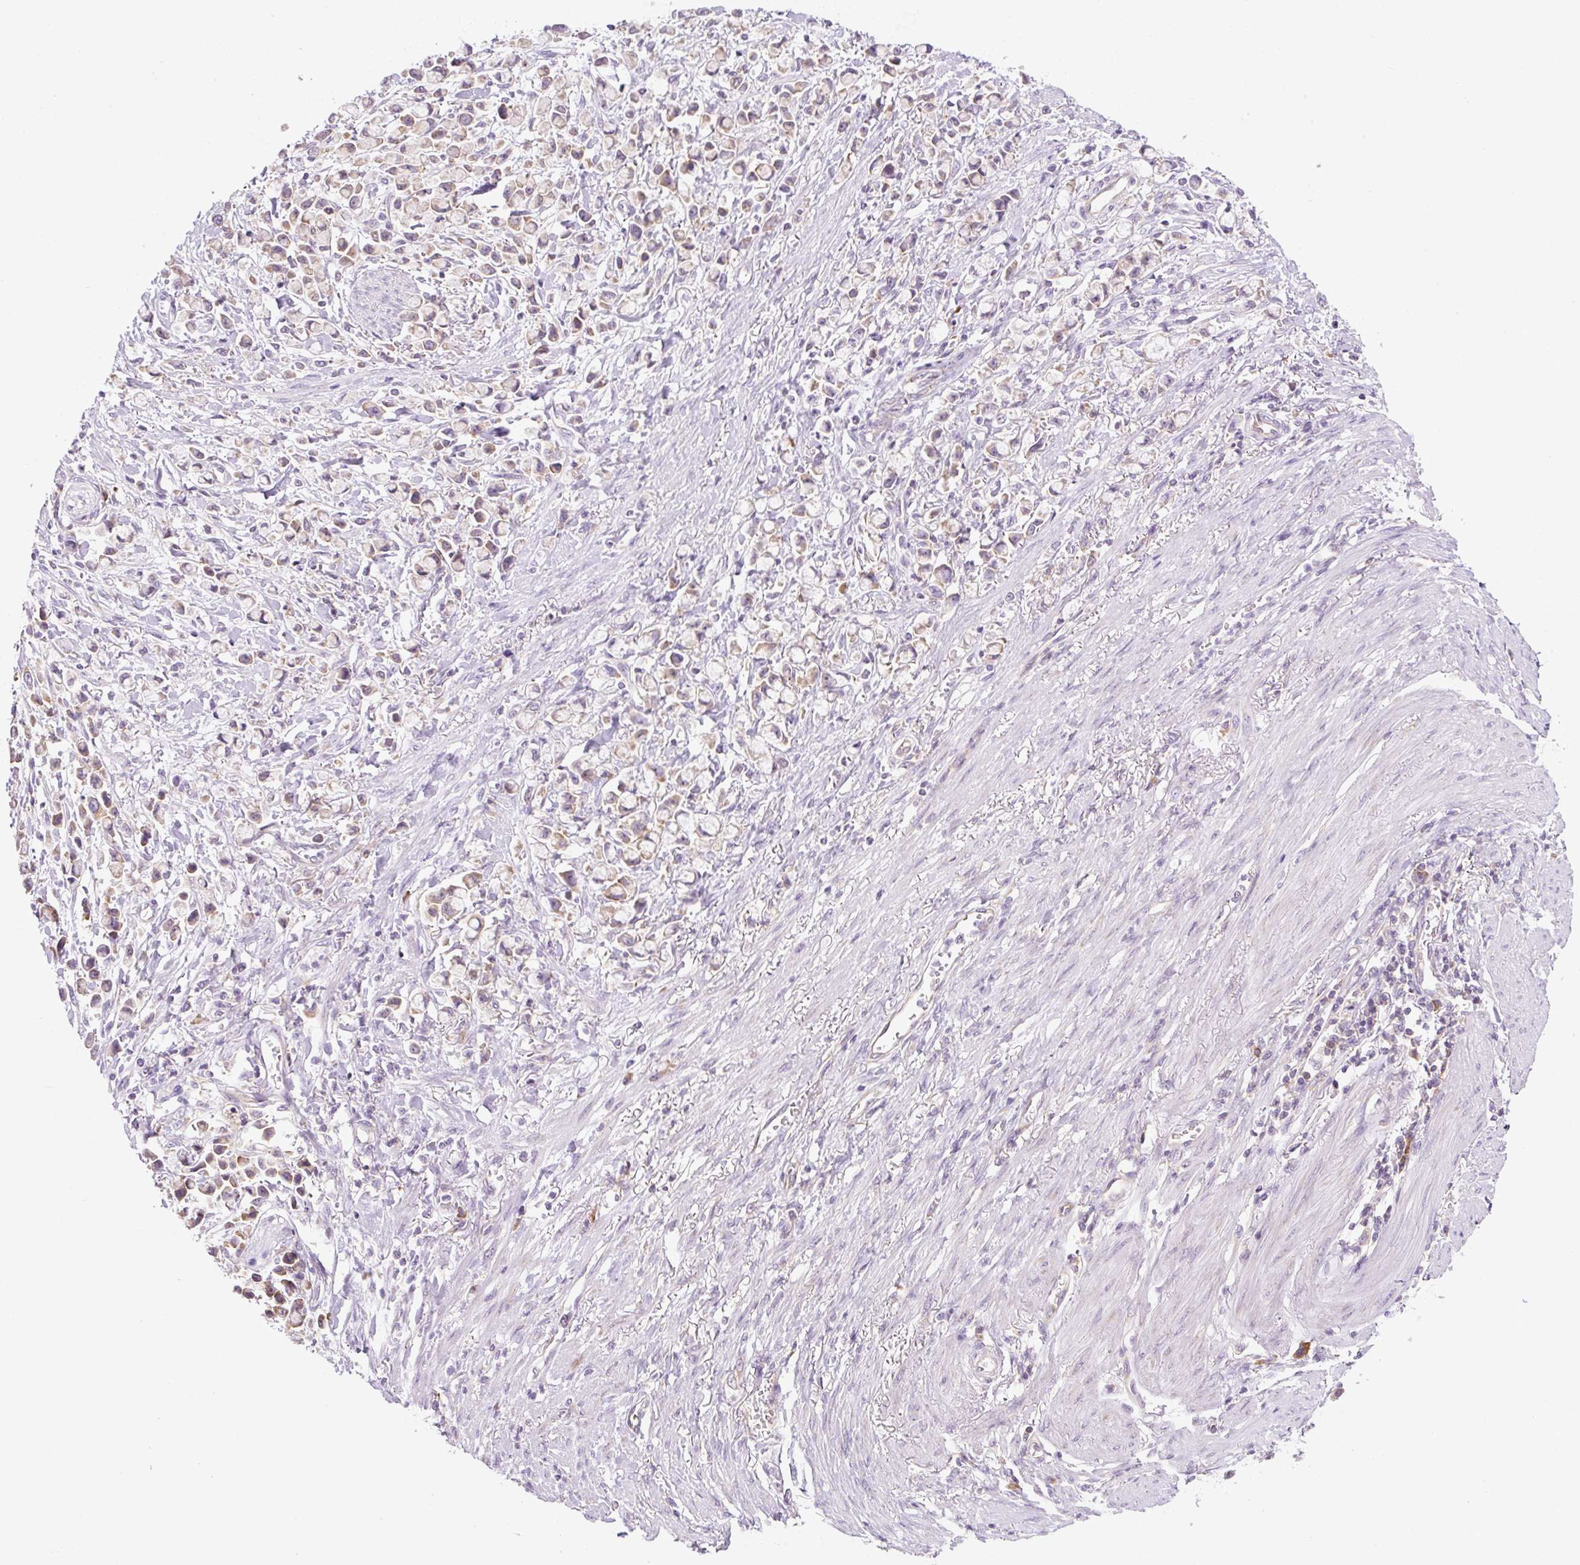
{"staining": {"intensity": "weak", "quantity": "25%-75%", "location": "cytoplasmic/membranous"}, "tissue": "stomach cancer", "cell_type": "Tumor cells", "image_type": "cancer", "snomed": [{"axis": "morphology", "description": "Adenocarcinoma, NOS"}, {"axis": "topography", "description": "Stomach"}], "caption": "Immunohistochemistry (IHC) of stomach cancer (adenocarcinoma) exhibits low levels of weak cytoplasmic/membranous positivity in approximately 25%-75% of tumor cells. (DAB IHC, brown staining for protein, blue staining for nuclei).", "gene": "RPL18A", "patient": {"sex": "female", "age": 81}}